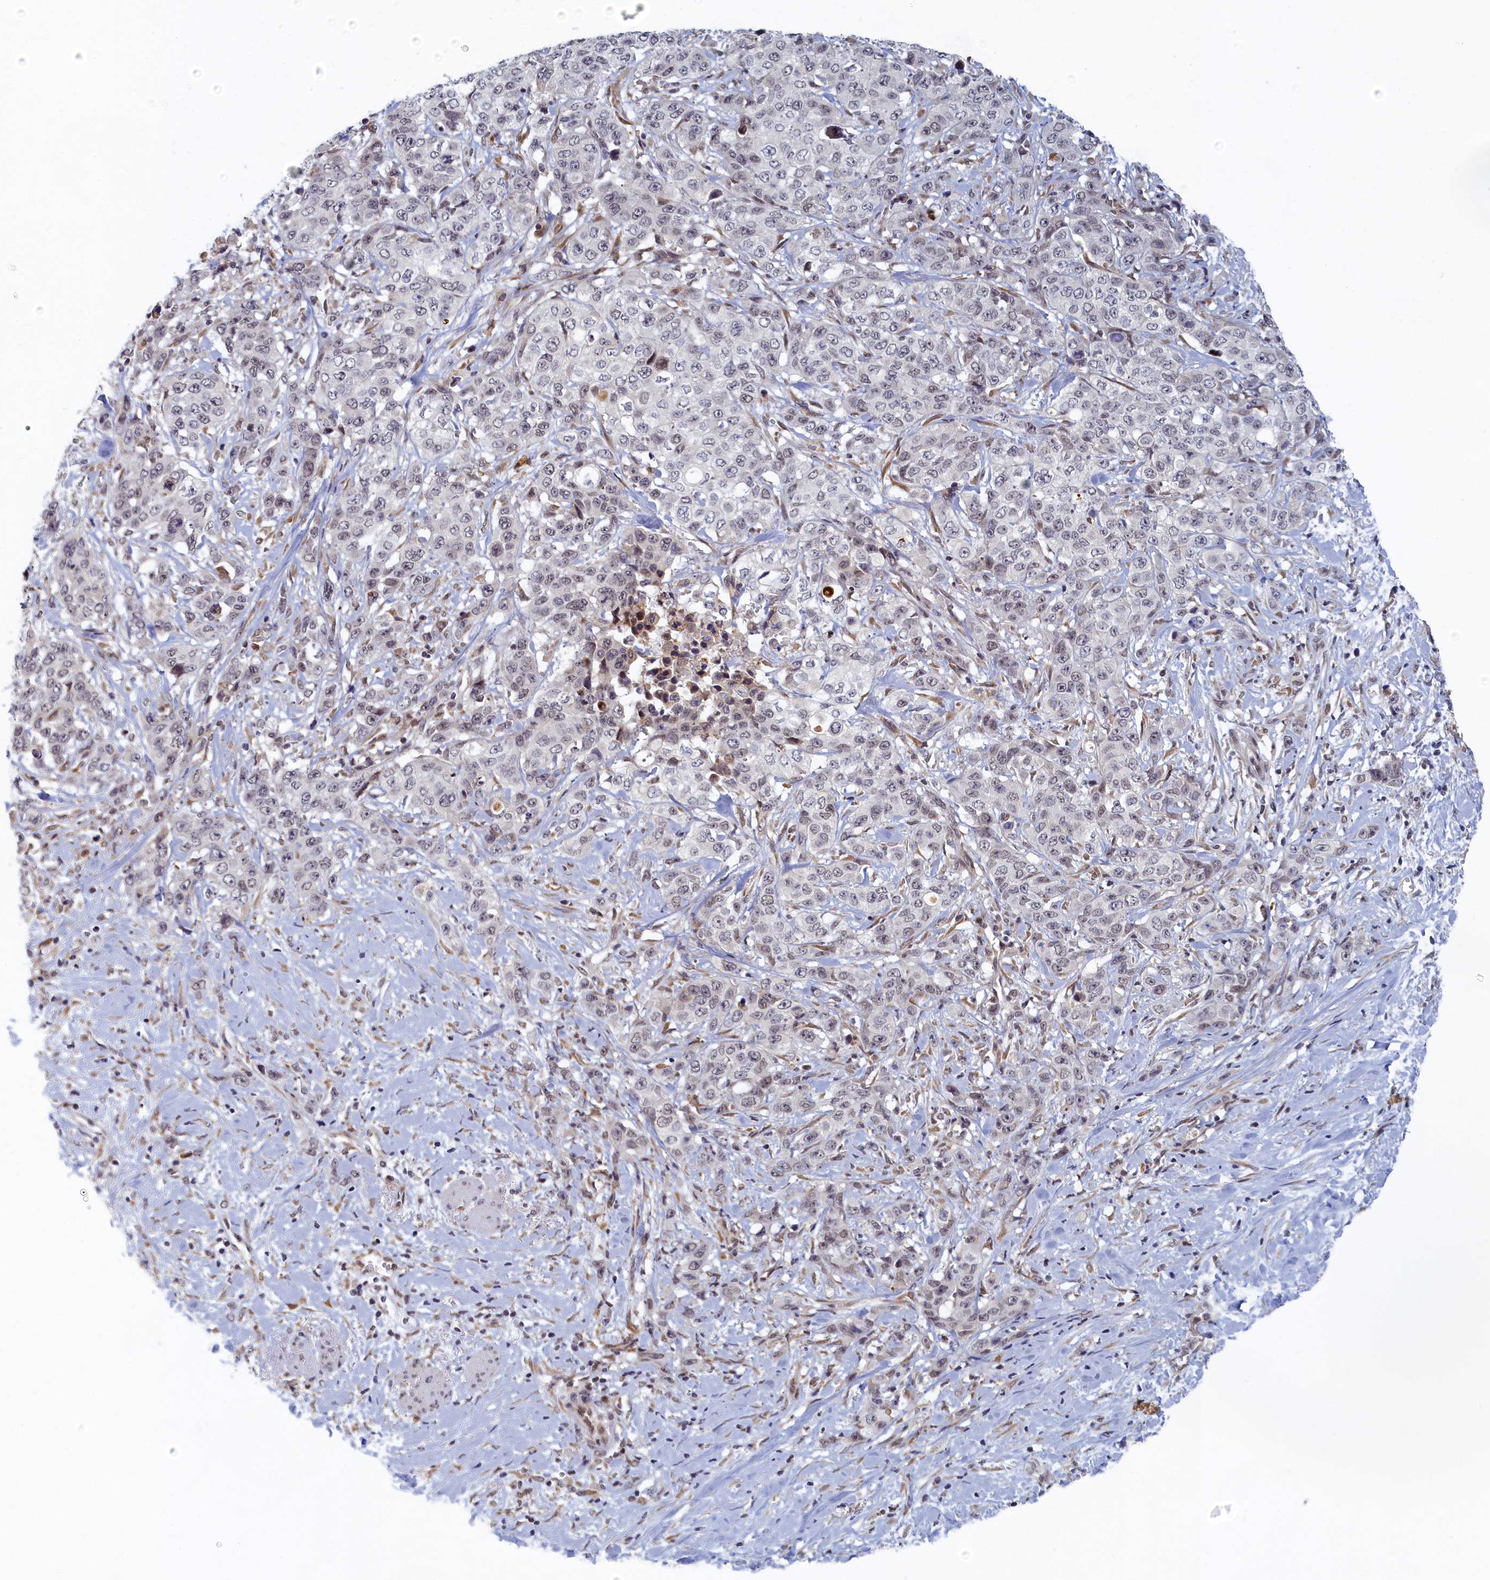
{"staining": {"intensity": "negative", "quantity": "none", "location": "none"}, "tissue": "stomach cancer", "cell_type": "Tumor cells", "image_type": "cancer", "snomed": [{"axis": "morphology", "description": "Adenocarcinoma, NOS"}, {"axis": "topography", "description": "Stomach, upper"}], "caption": "Immunohistochemistry (IHC) micrograph of neoplastic tissue: human stomach cancer (adenocarcinoma) stained with DAB (3,3'-diaminobenzidine) shows no significant protein expression in tumor cells.", "gene": "DNAJC17", "patient": {"sex": "male", "age": 62}}